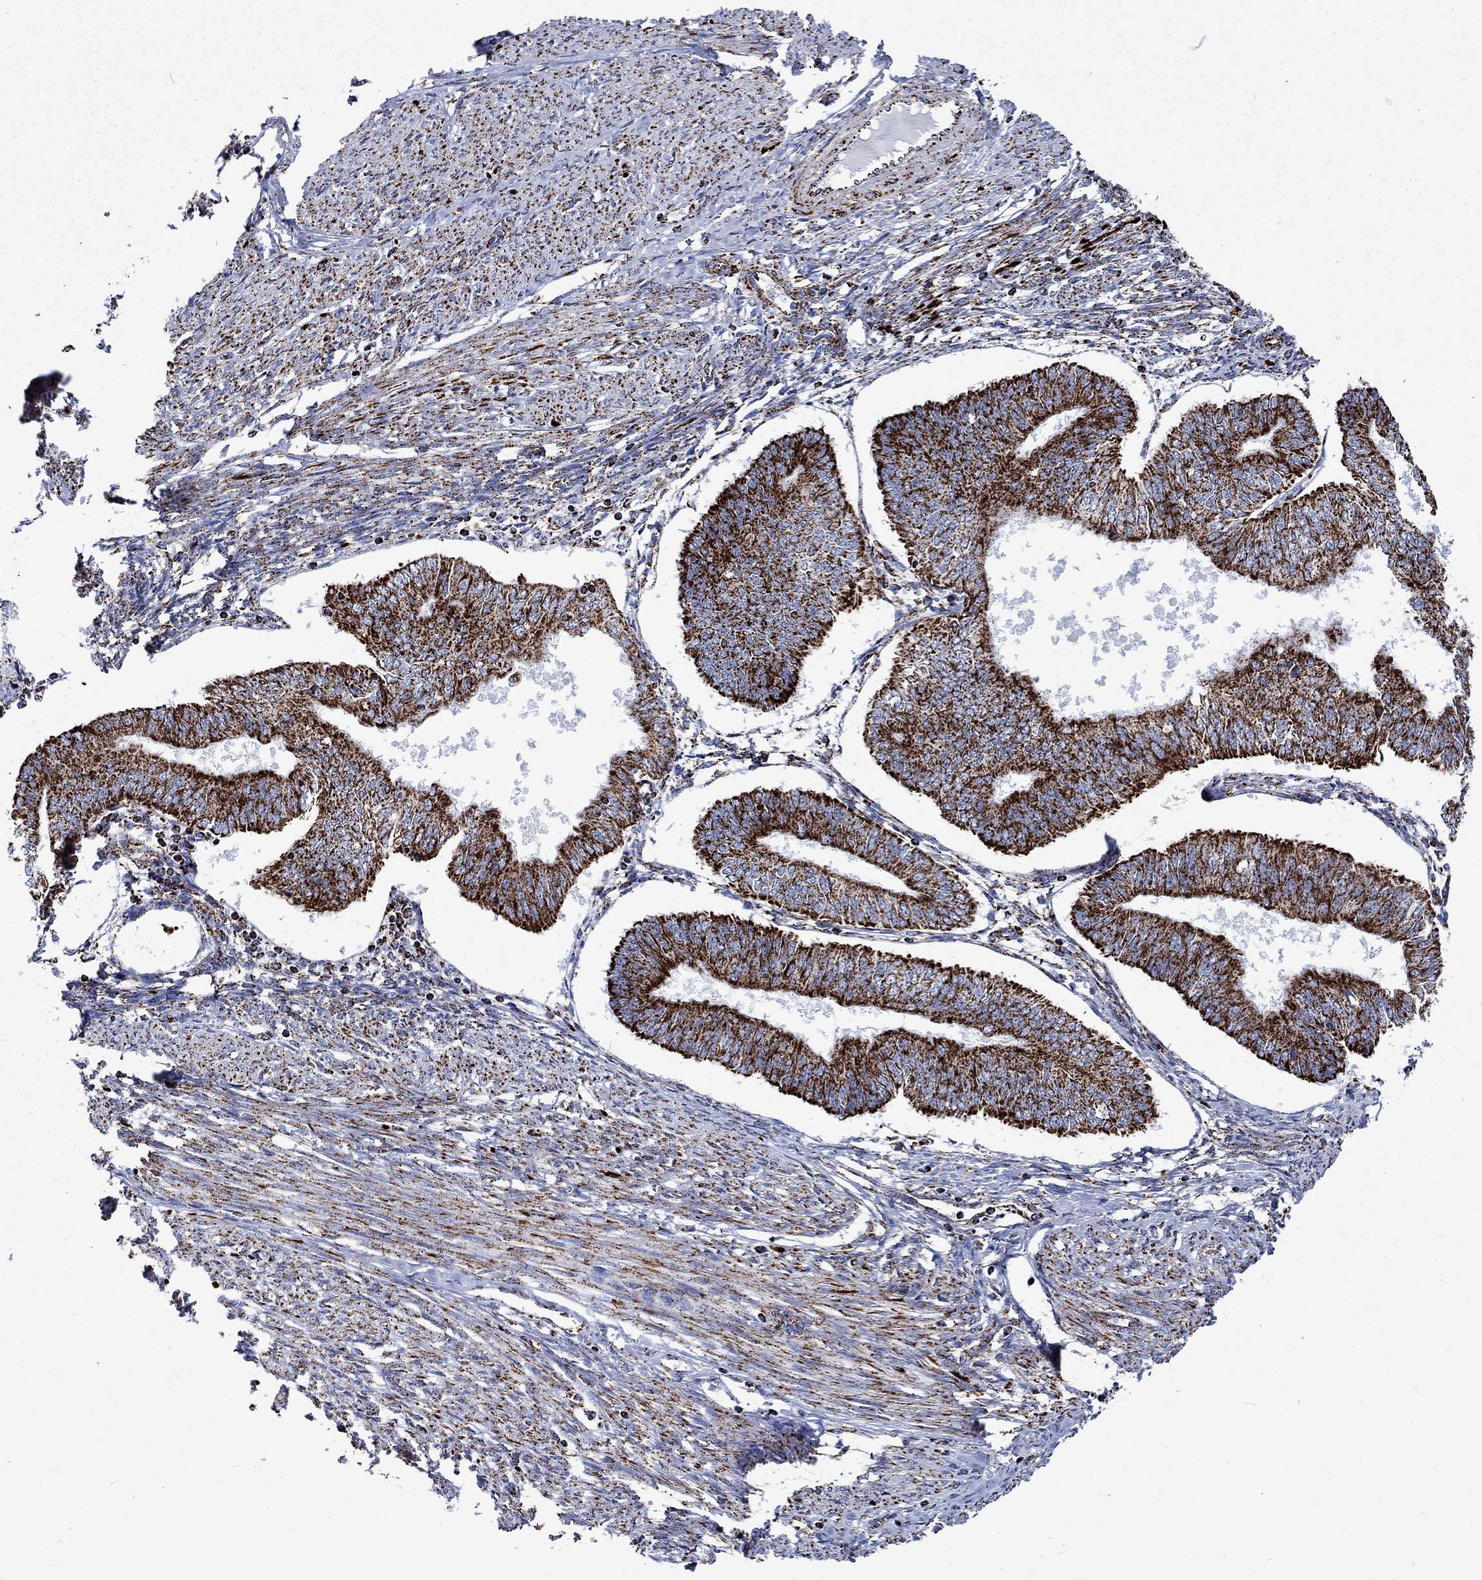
{"staining": {"intensity": "strong", "quantity": ">75%", "location": "cytoplasmic/membranous"}, "tissue": "endometrial cancer", "cell_type": "Tumor cells", "image_type": "cancer", "snomed": [{"axis": "morphology", "description": "Adenocarcinoma, NOS"}, {"axis": "topography", "description": "Endometrium"}], "caption": "Protein staining exhibits strong cytoplasmic/membranous expression in approximately >75% of tumor cells in endometrial cancer.", "gene": "RCE1", "patient": {"sex": "female", "age": 58}}